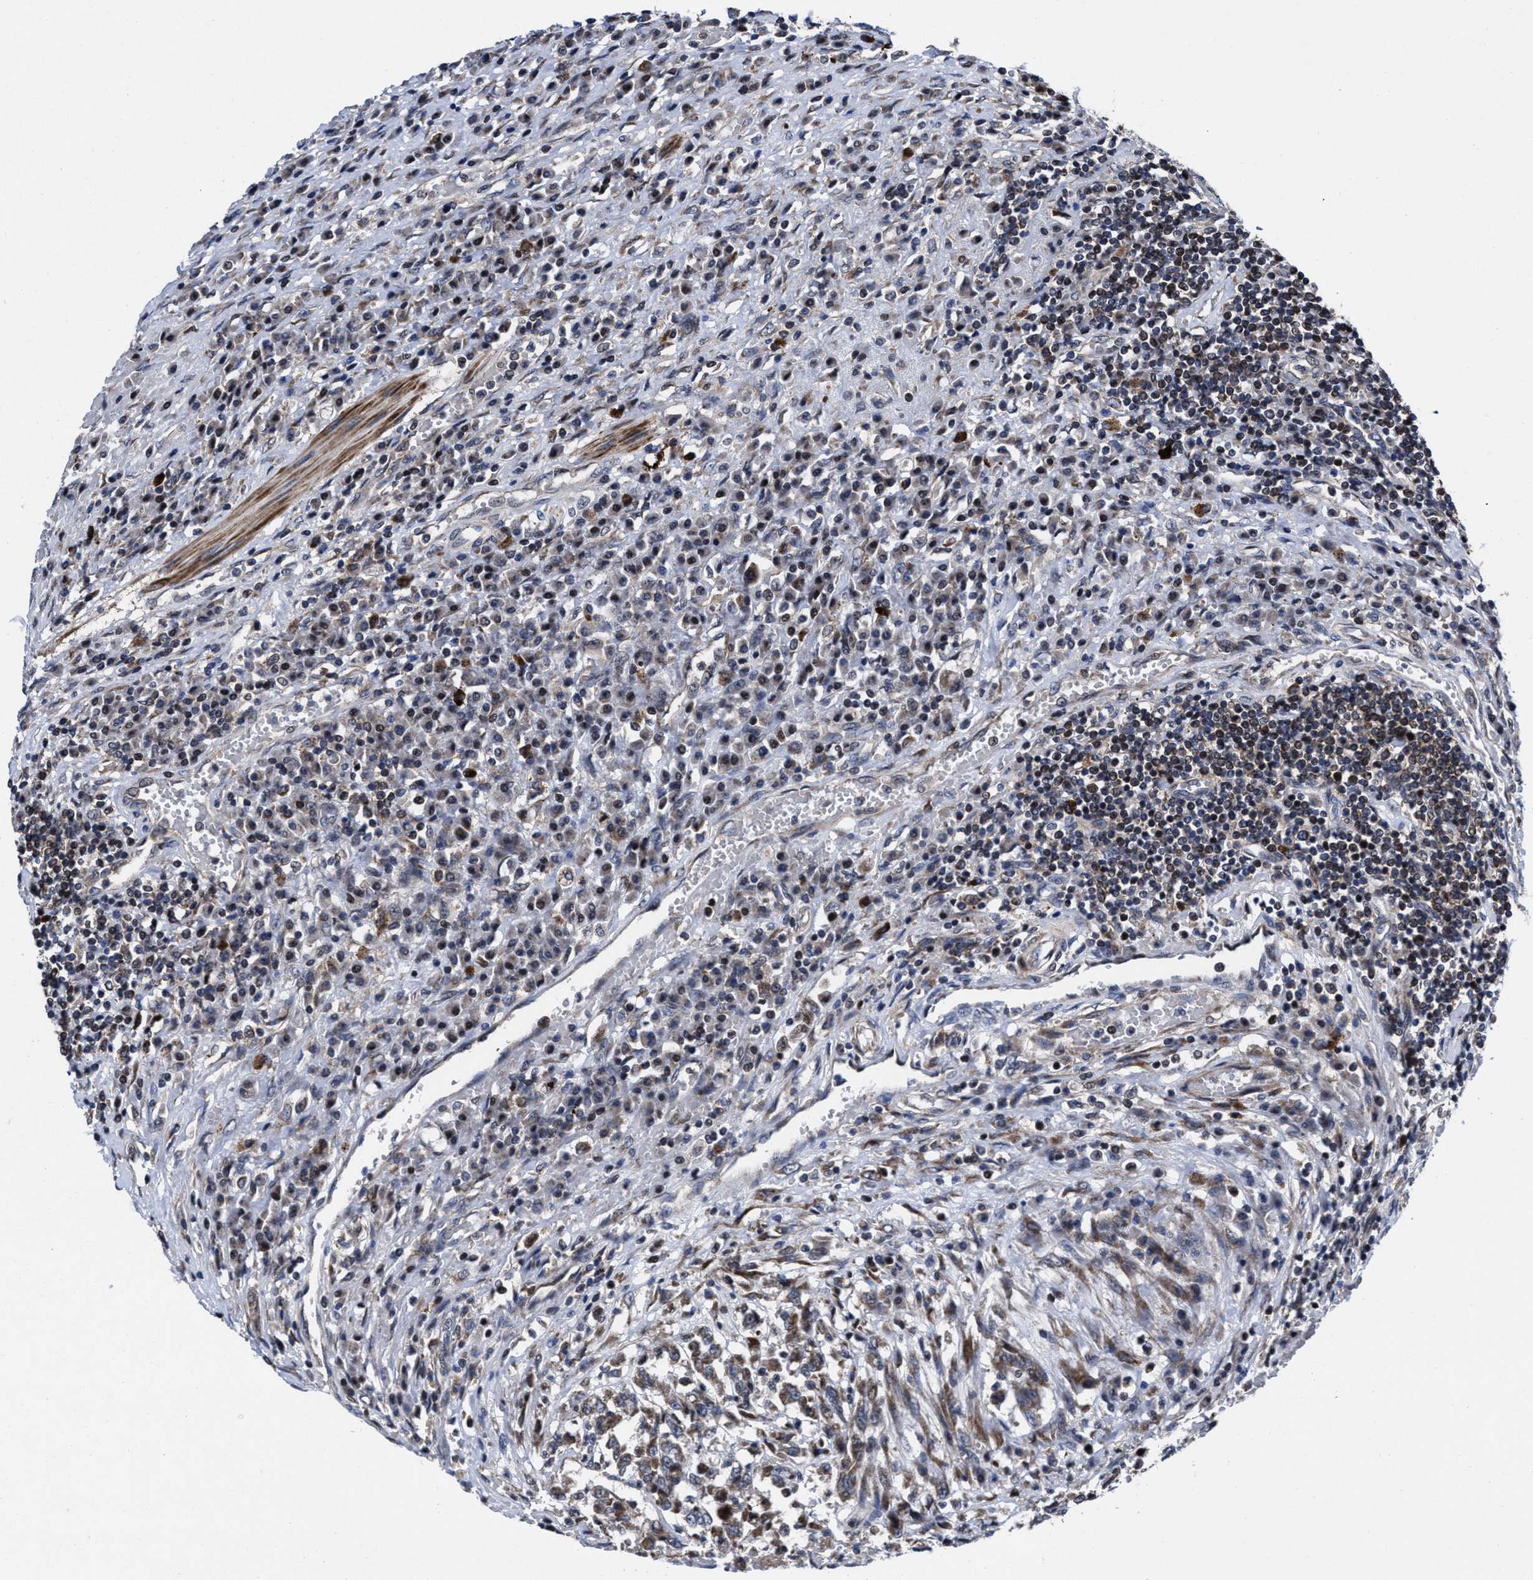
{"staining": {"intensity": "weak", "quantity": ">75%", "location": "cytoplasmic/membranous"}, "tissue": "urothelial cancer", "cell_type": "Tumor cells", "image_type": "cancer", "snomed": [{"axis": "morphology", "description": "Urothelial carcinoma, High grade"}, {"axis": "topography", "description": "Urinary bladder"}], "caption": "IHC of human urothelial cancer demonstrates low levels of weak cytoplasmic/membranous staining in approximately >75% of tumor cells. (DAB (3,3'-diaminobenzidine) IHC with brightfield microscopy, high magnification).", "gene": "MRPL50", "patient": {"sex": "male", "age": 46}}